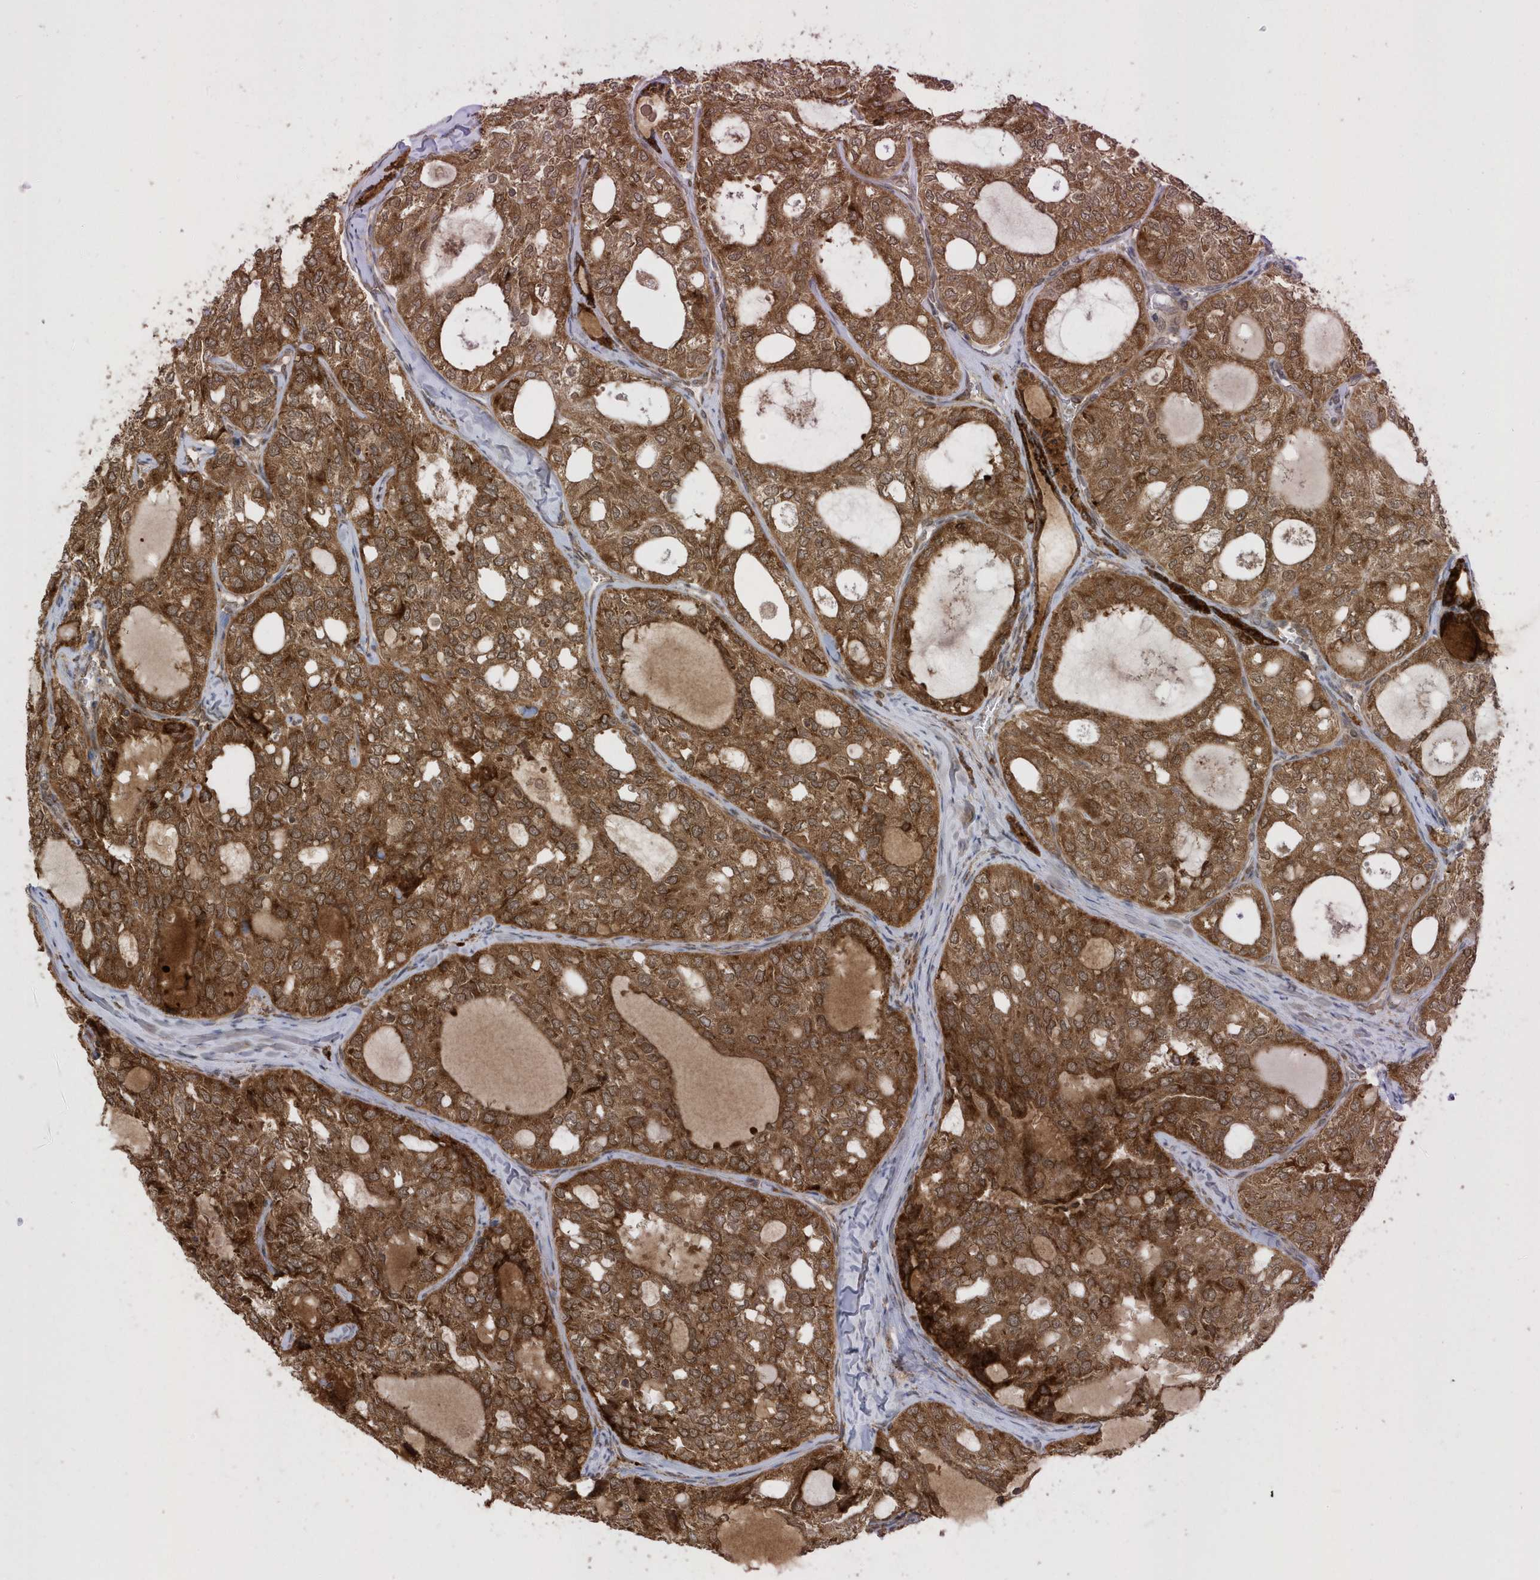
{"staining": {"intensity": "strong", "quantity": ">75%", "location": "cytoplasmic/membranous"}, "tissue": "thyroid cancer", "cell_type": "Tumor cells", "image_type": "cancer", "snomed": [{"axis": "morphology", "description": "Follicular adenoma carcinoma, NOS"}, {"axis": "topography", "description": "Thyroid gland"}], "caption": "The photomicrograph displays staining of follicular adenoma carcinoma (thyroid), revealing strong cytoplasmic/membranous protein positivity (brown color) within tumor cells. (IHC, brightfield microscopy, high magnification).", "gene": "METTL21A", "patient": {"sex": "male", "age": 75}}